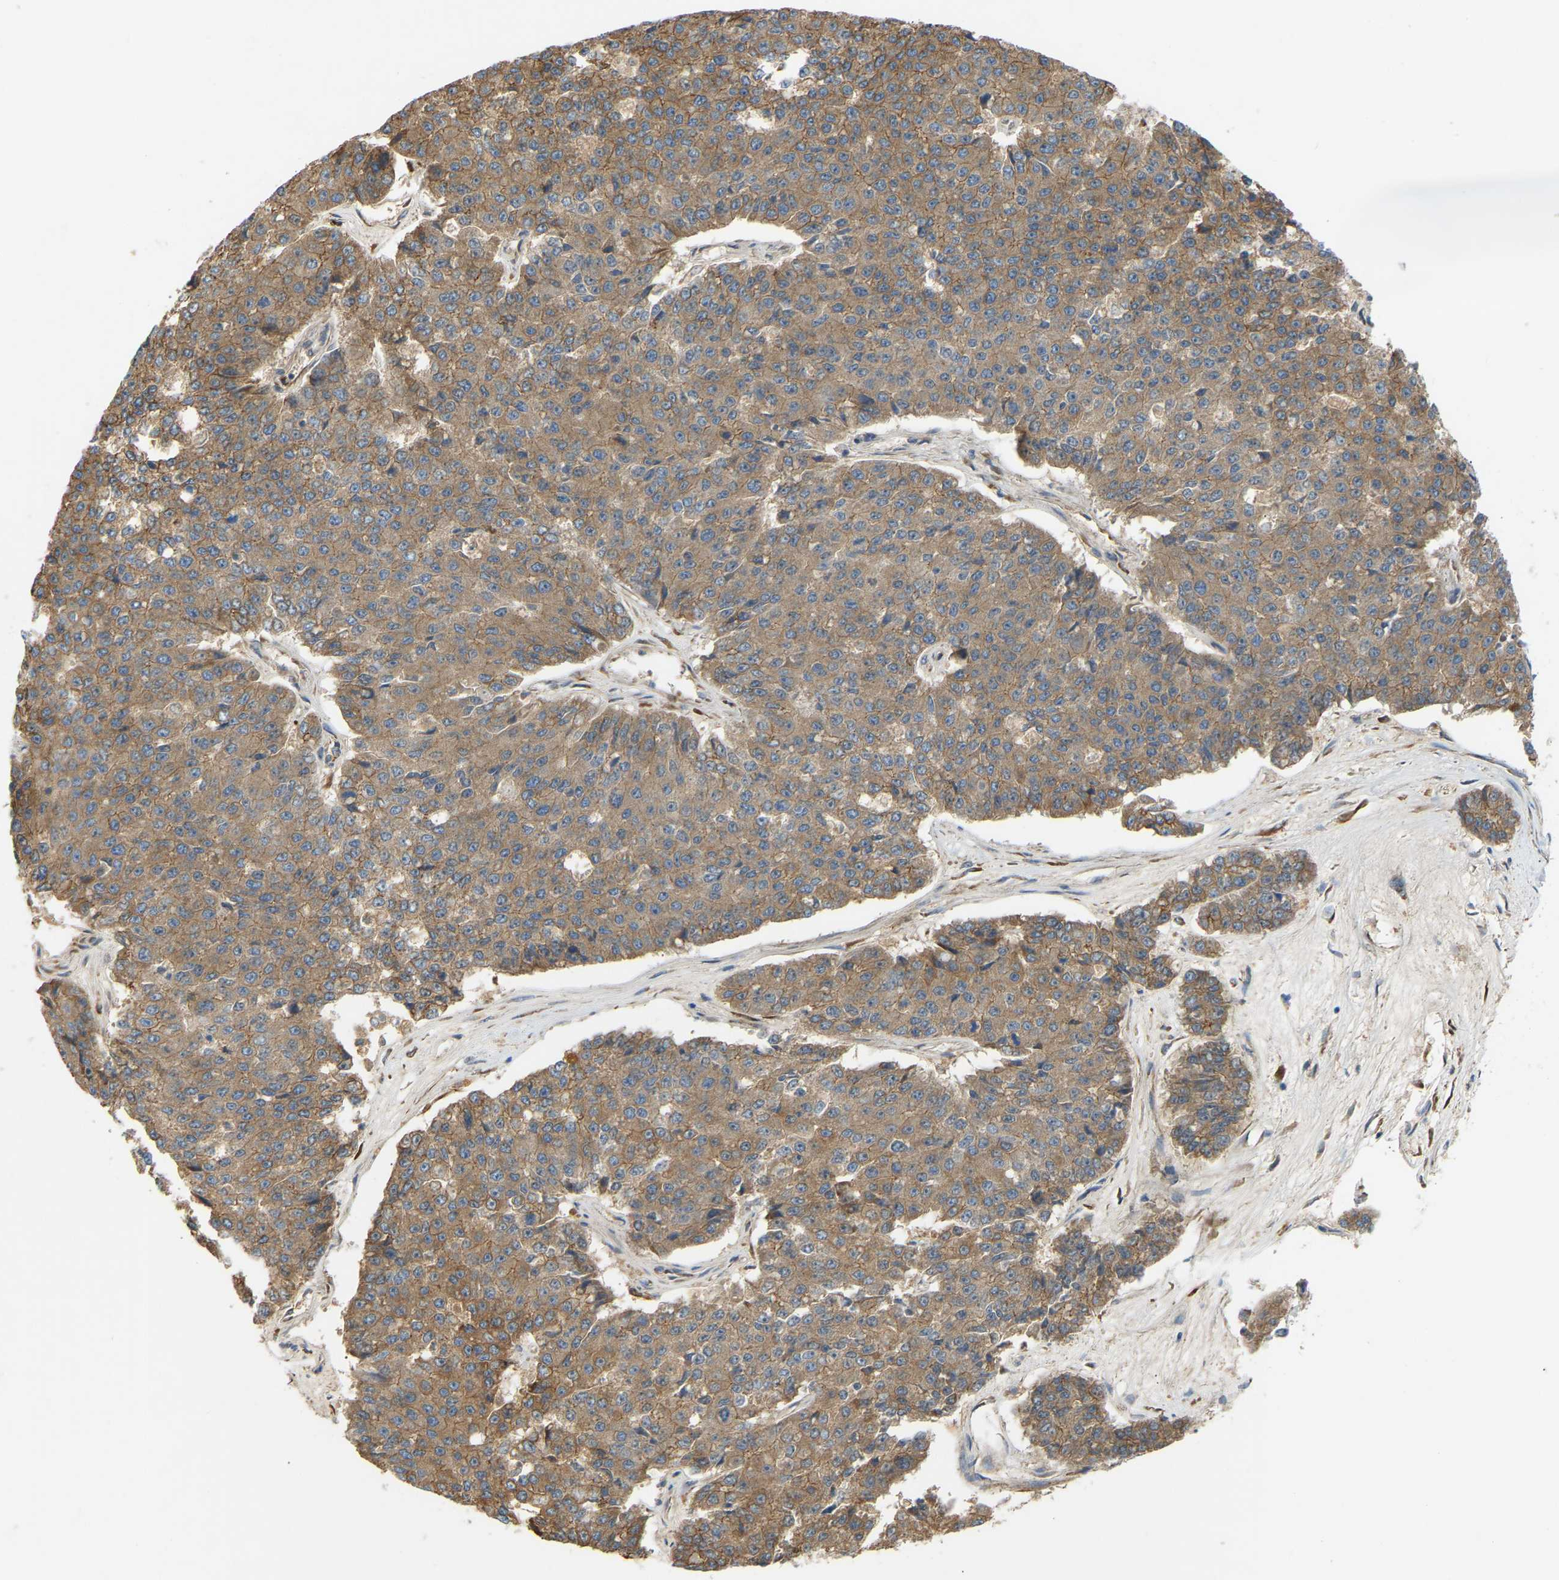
{"staining": {"intensity": "moderate", "quantity": ">75%", "location": "cytoplasmic/membranous"}, "tissue": "pancreatic cancer", "cell_type": "Tumor cells", "image_type": "cancer", "snomed": [{"axis": "morphology", "description": "Adenocarcinoma, NOS"}, {"axis": "topography", "description": "Pancreas"}], "caption": "IHC staining of pancreatic cancer (adenocarcinoma), which shows medium levels of moderate cytoplasmic/membranous positivity in about >75% of tumor cells indicating moderate cytoplasmic/membranous protein staining. The staining was performed using DAB (3,3'-diaminobenzidine) (brown) for protein detection and nuclei were counterstained in hematoxylin (blue).", "gene": "PTCD1", "patient": {"sex": "male", "age": 50}}